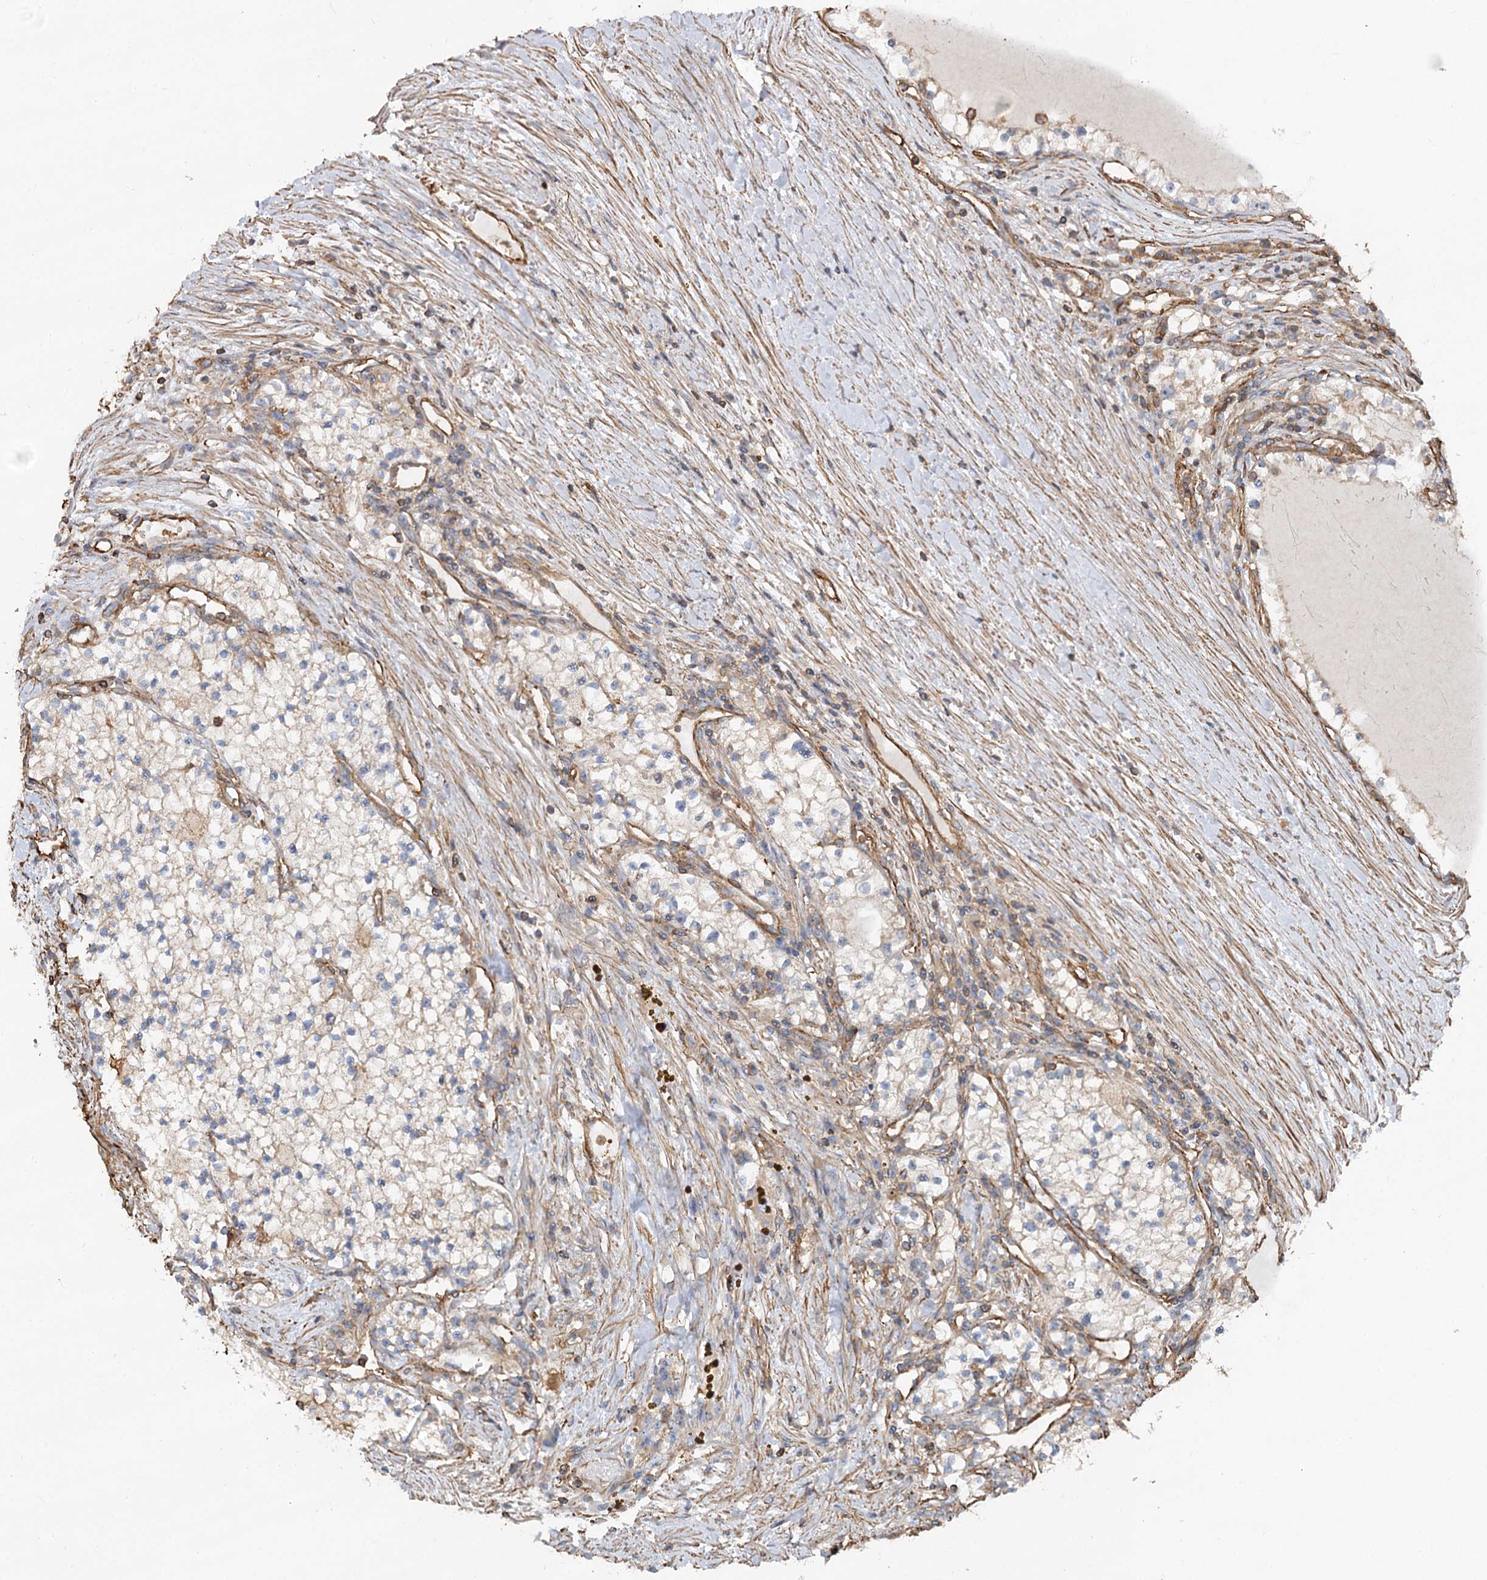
{"staining": {"intensity": "negative", "quantity": "none", "location": "none"}, "tissue": "renal cancer", "cell_type": "Tumor cells", "image_type": "cancer", "snomed": [{"axis": "morphology", "description": "Normal tissue, NOS"}, {"axis": "morphology", "description": "Adenocarcinoma, NOS"}, {"axis": "topography", "description": "Kidney"}], "caption": "DAB immunohistochemical staining of human renal adenocarcinoma shows no significant staining in tumor cells. Brightfield microscopy of immunohistochemistry (IHC) stained with DAB (brown) and hematoxylin (blue), captured at high magnification.", "gene": "WDR36", "patient": {"sex": "male", "age": 68}}